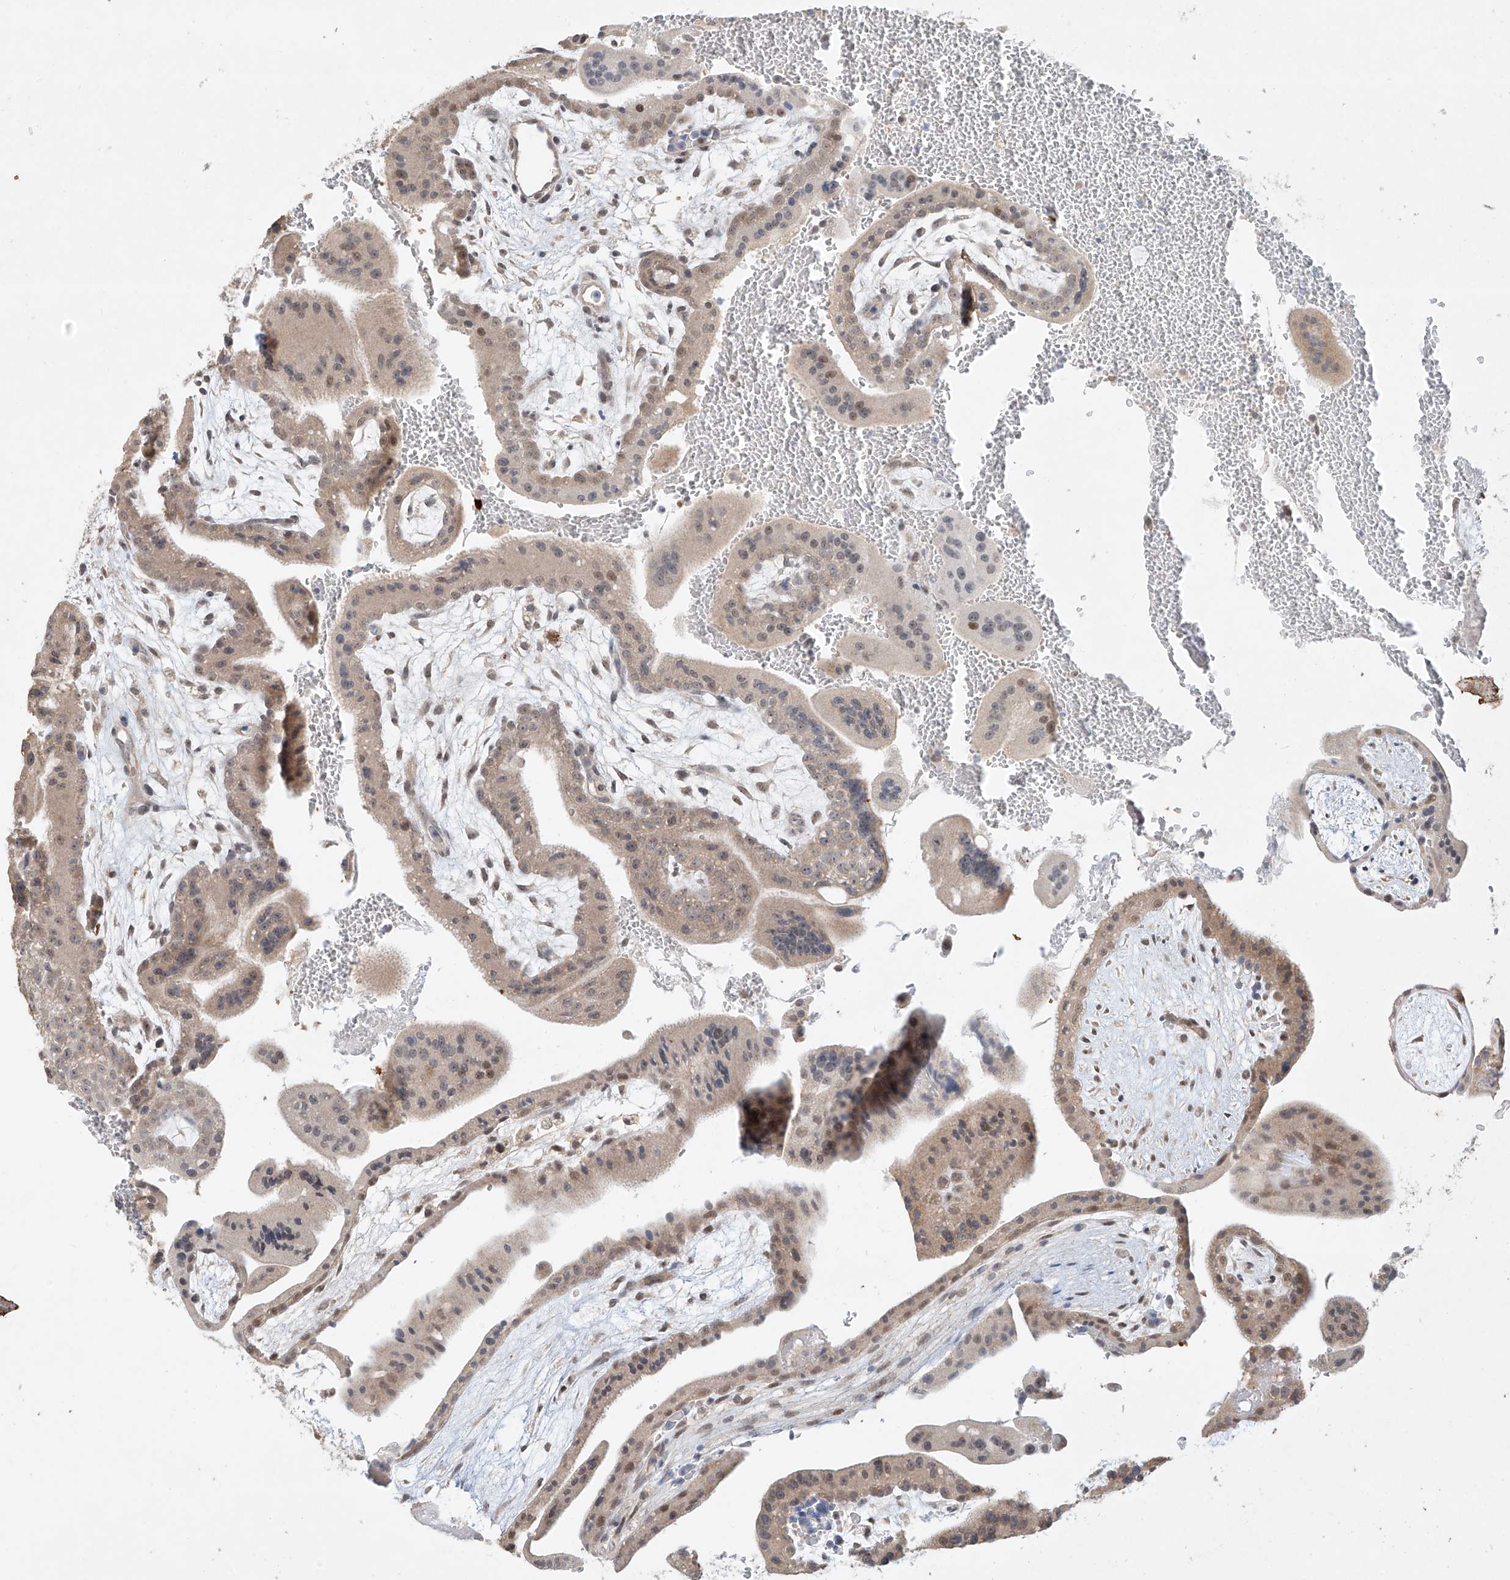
{"staining": {"intensity": "moderate", "quantity": "25%-75%", "location": "cytoplasmic/membranous,nuclear"}, "tissue": "placenta", "cell_type": "Trophoblastic cells", "image_type": "normal", "snomed": [{"axis": "morphology", "description": "Normal tissue, NOS"}, {"axis": "topography", "description": "Placenta"}], "caption": "IHC photomicrograph of normal placenta stained for a protein (brown), which reveals medium levels of moderate cytoplasmic/membranous,nuclear staining in about 25%-75% of trophoblastic cells.", "gene": "TASP1", "patient": {"sex": "female", "age": 35}}